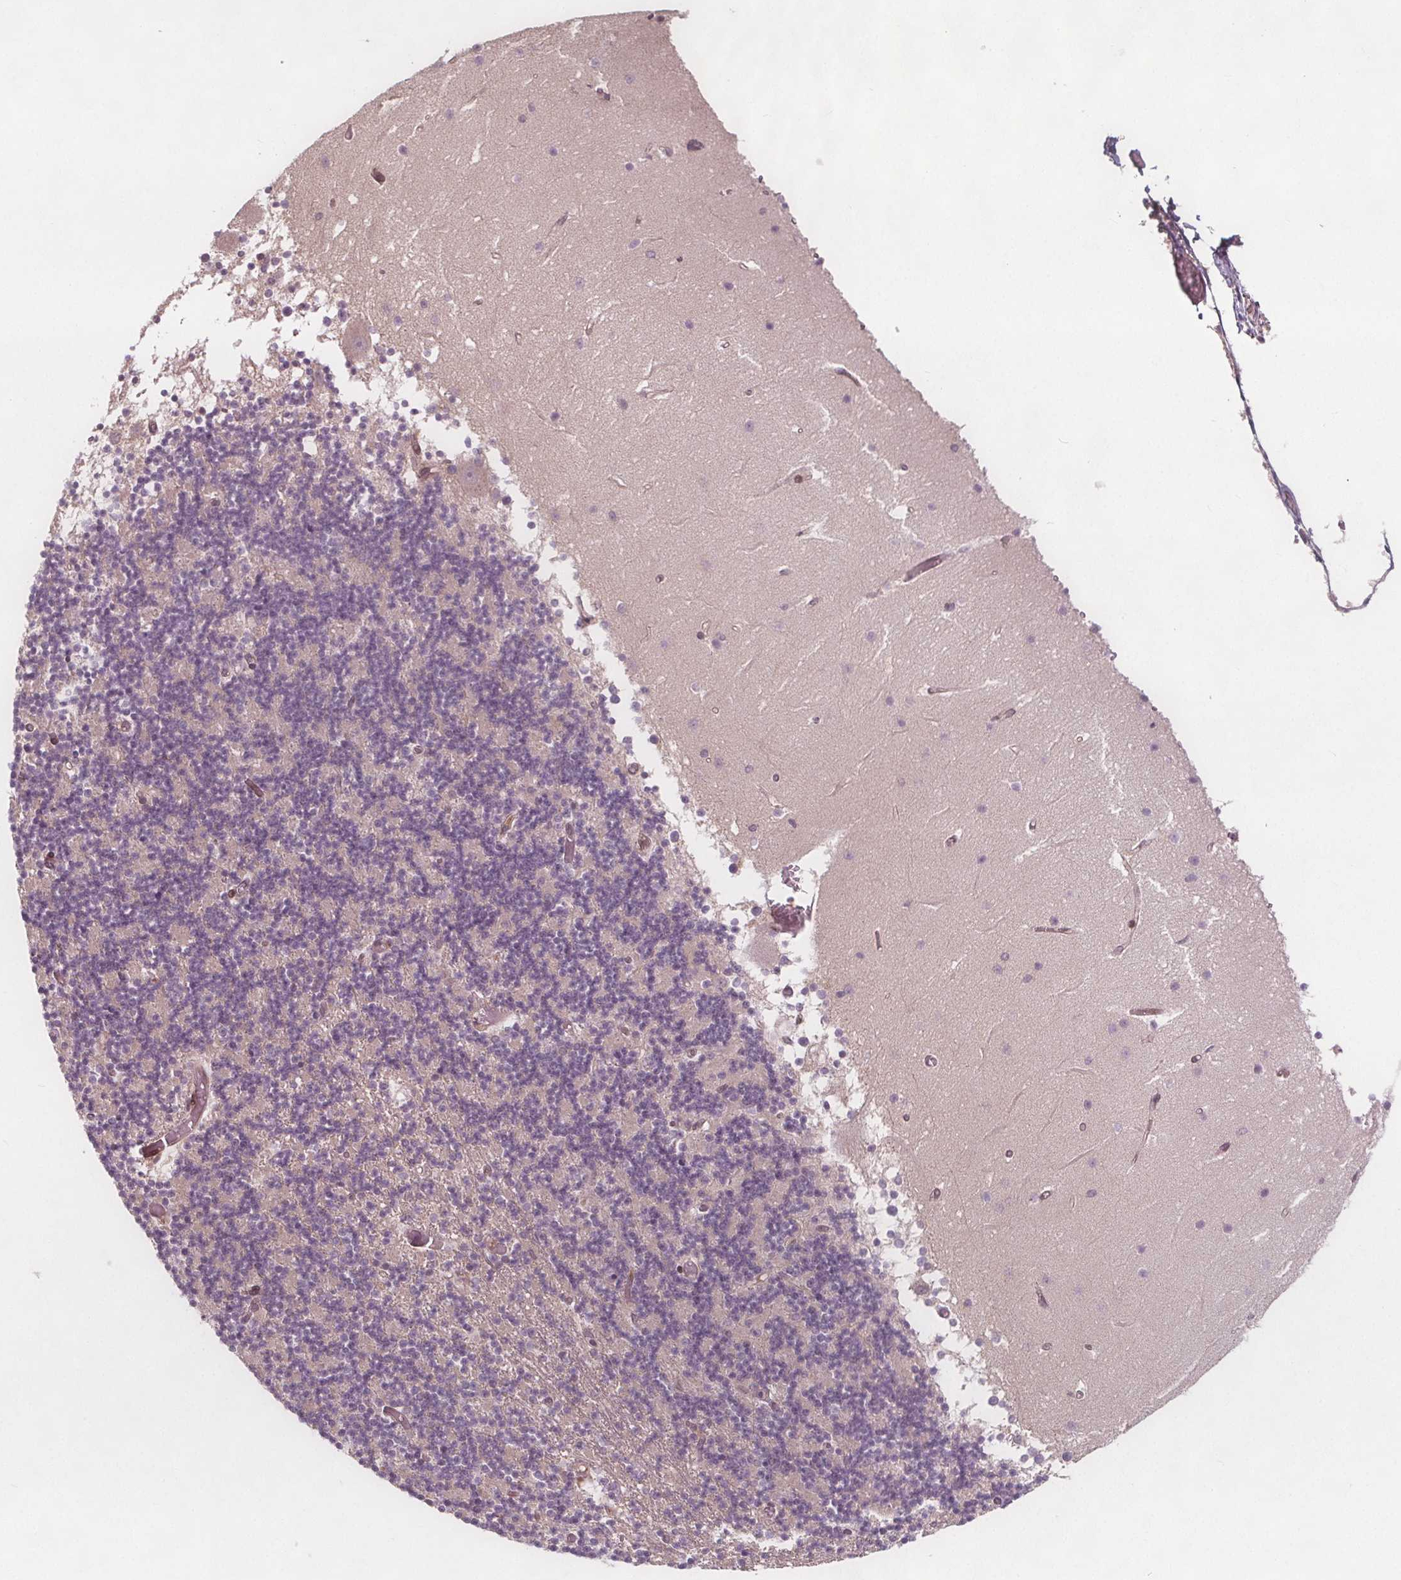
{"staining": {"intensity": "negative", "quantity": "none", "location": "none"}, "tissue": "cerebellum", "cell_type": "Cells in granular layer", "image_type": "normal", "snomed": [{"axis": "morphology", "description": "Normal tissue, NOS"}, {"axis": "topography", "description": "Cerebellum"}], "caption": "Micrograph shows no significant protein expression in cells in granular layer of benign cerebellum. (Stains: DAB IHC with hematoxylin counter stain, Microscopy: brightfield microscopy at high magnification).", "gene": "AKT1S1", "patient": {"sex": "female", "age": 28}}